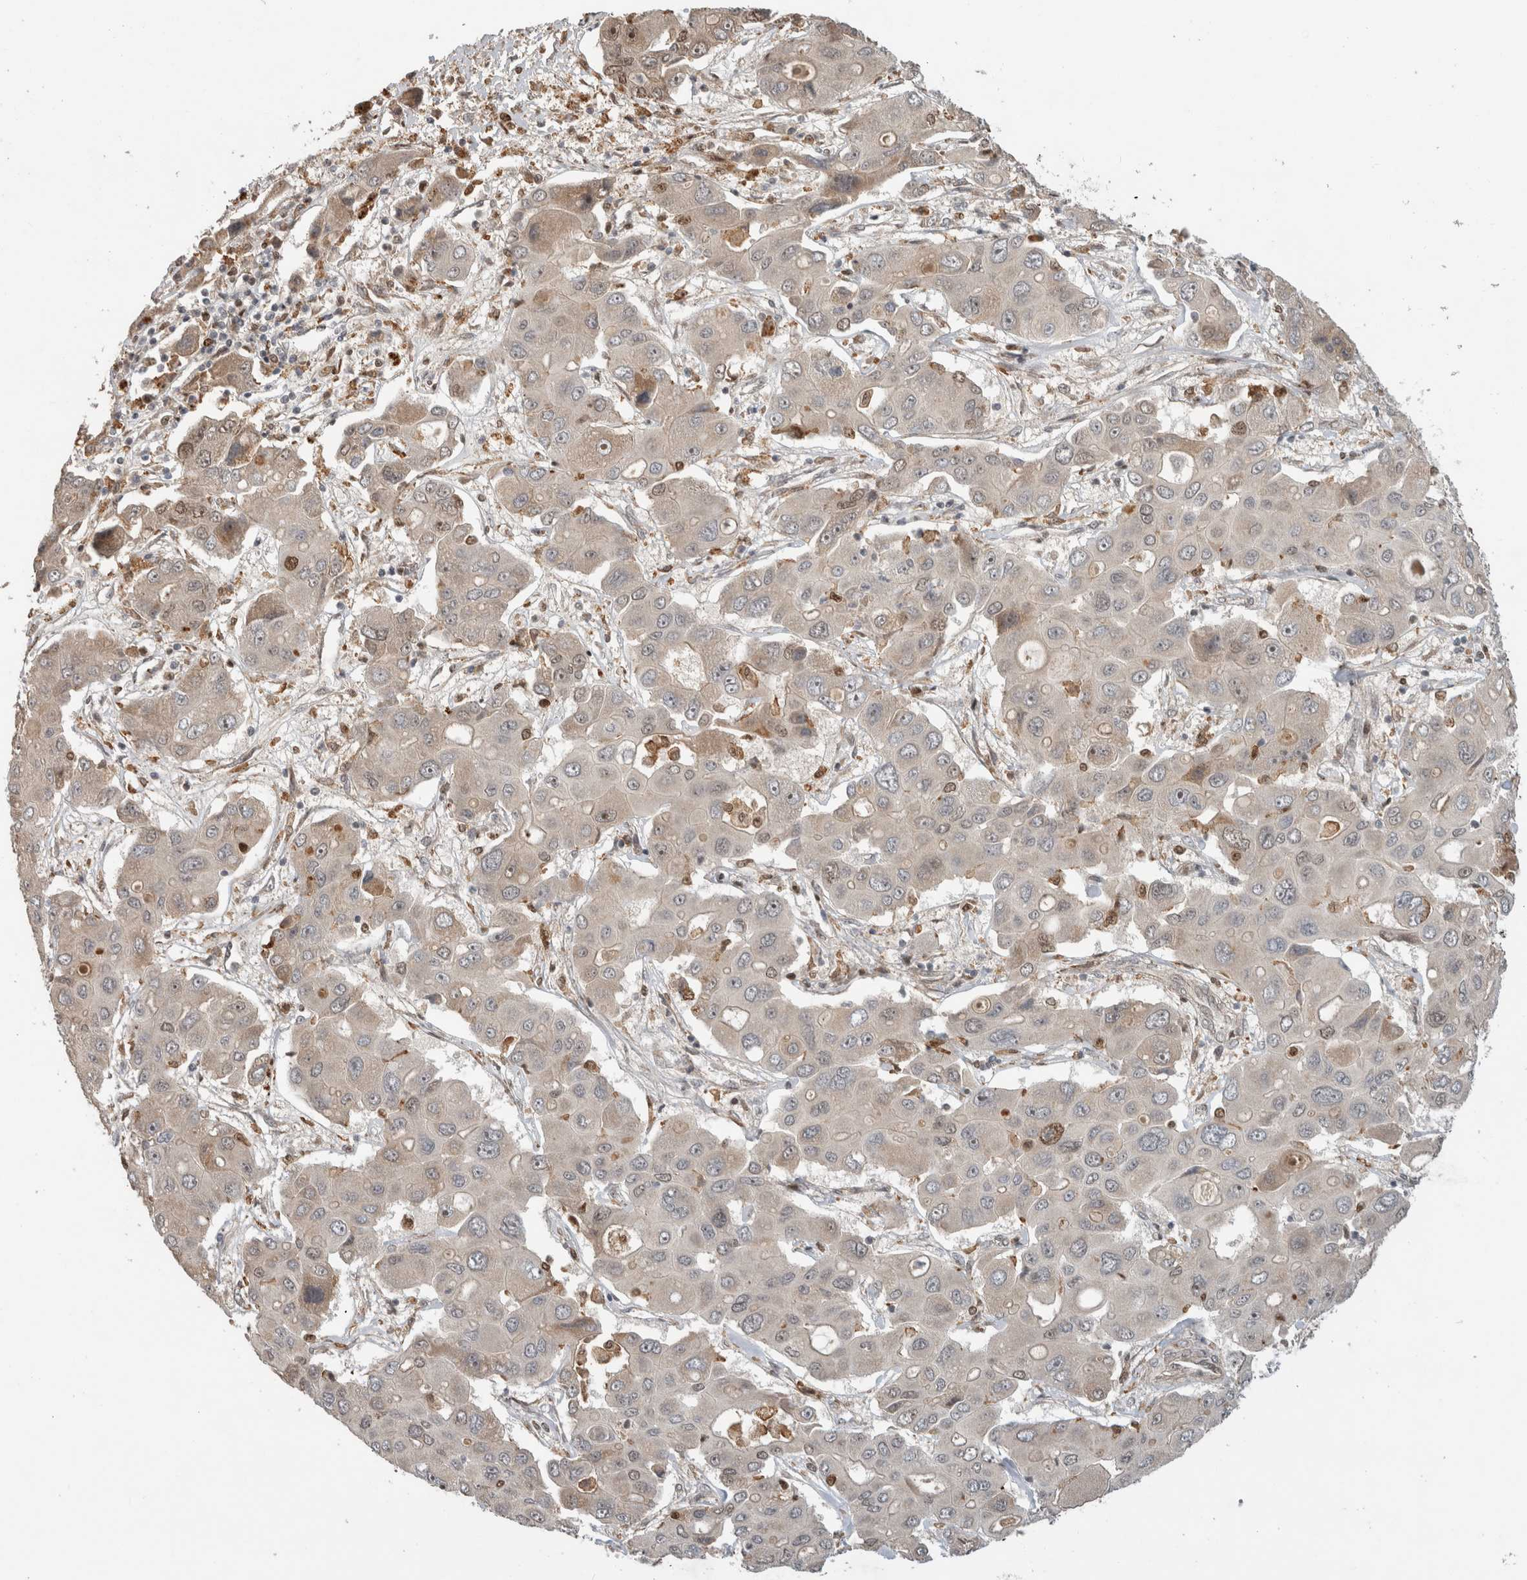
{"staining": {"intensity": "weak", "quantity": "<25%", "location": "cytoplasmic/membranous"}, "tissue": "liver cancer", "cell_type": "Tumor cells", "image_type": "cancer", "snomed": [{"axis": "morphology", "description": "Cholangiocarcinoma"}, {"axis": "topography", "description": "Liver"}], "caption": "Immunohistochemical staining of cholangiocarcinoma (liver) reveals no significant expression in tumor cells. Nuclei are stained in blue.", "gene": "INSRR", "patient": {"sex": "male", "age": 67}}